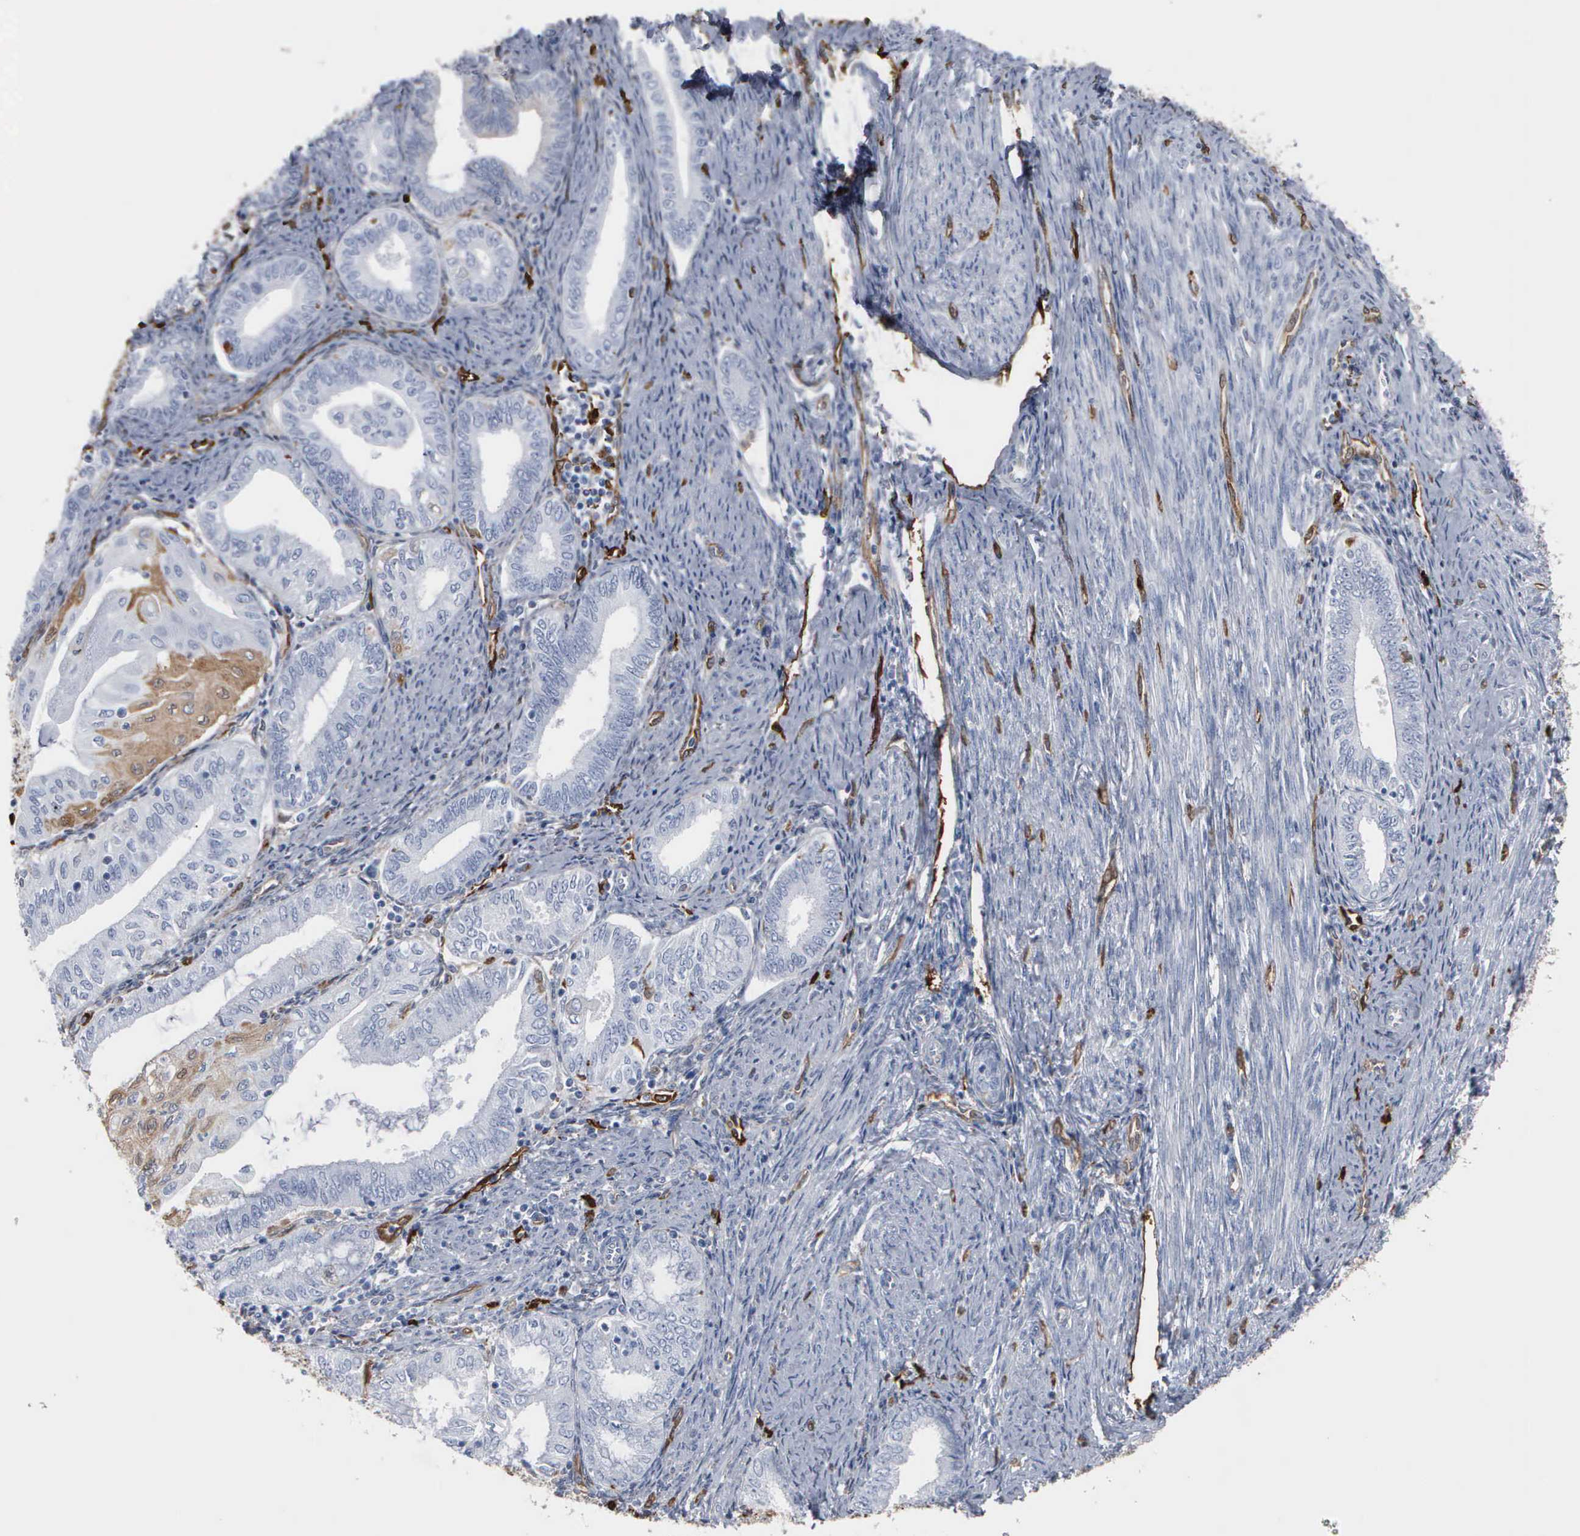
{"staining": {"intensity": "negative", "quantity": "none", "location": "none"}, "tissue": "endometrial cancer", "cell_type": "Tumor cells", "image_type": "cancer", "snomed": [{"axis": "morphology", "description": "Adenocarcinoma, NOS"}, {"axis": "topography", "description": "Endometrium"}], "caption": "A high-resolution micrograph shows immunohistochemistry (IHC) staining of endometrial cancer, which exhibits no significant expression in tumor cells.", "gene": "FSCN1", "patient": {"sex": "female", "age": 55}}